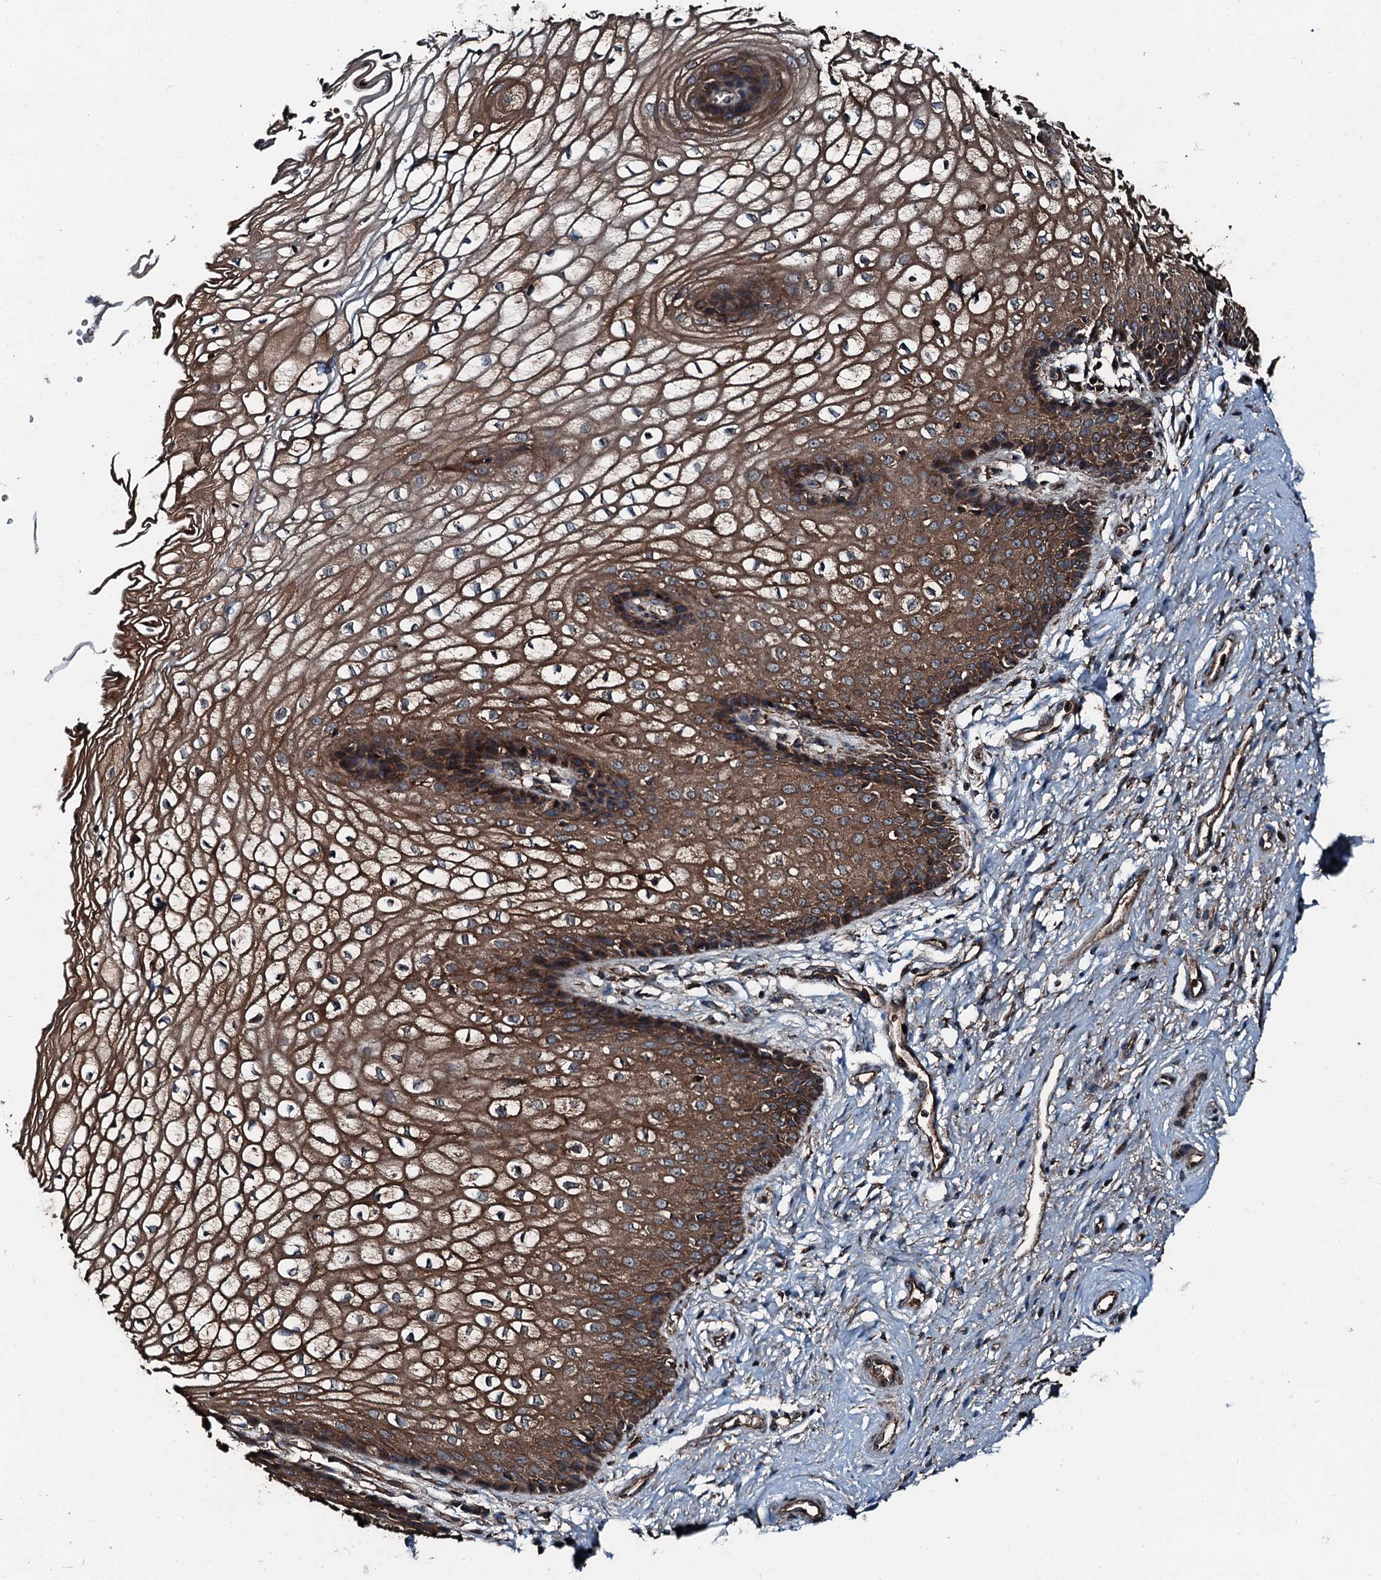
{"staining": {"intensity": "strong", "quantity": ">75%", "location": "cytoplasmic/membranous"}, "tissue": "vagina", "cell_type": "Squamous epithelial cells", "image_type": "normal", "snomed": [{"axis": "morphology", "description": "Normal tissue, NOS"}, {"axis": "topography", "description": "Vagina"}], "caption": "Immunohistochemistry (IHC) staining of benign vagina, which demonstrates high levels of strong cytoplasmic/membranous staining in approximately >75% of squamous epithelial cells indicating strong cytoplasmic/membranous protein staining. The staining was performed using DAB (3,3'-diaminobenzidine) (brown) for protein detection and nuclei were counterstained in hematoxylin (blue).", "gene": "TRIM7", "patient": {"sex": "female", "age": 34}}